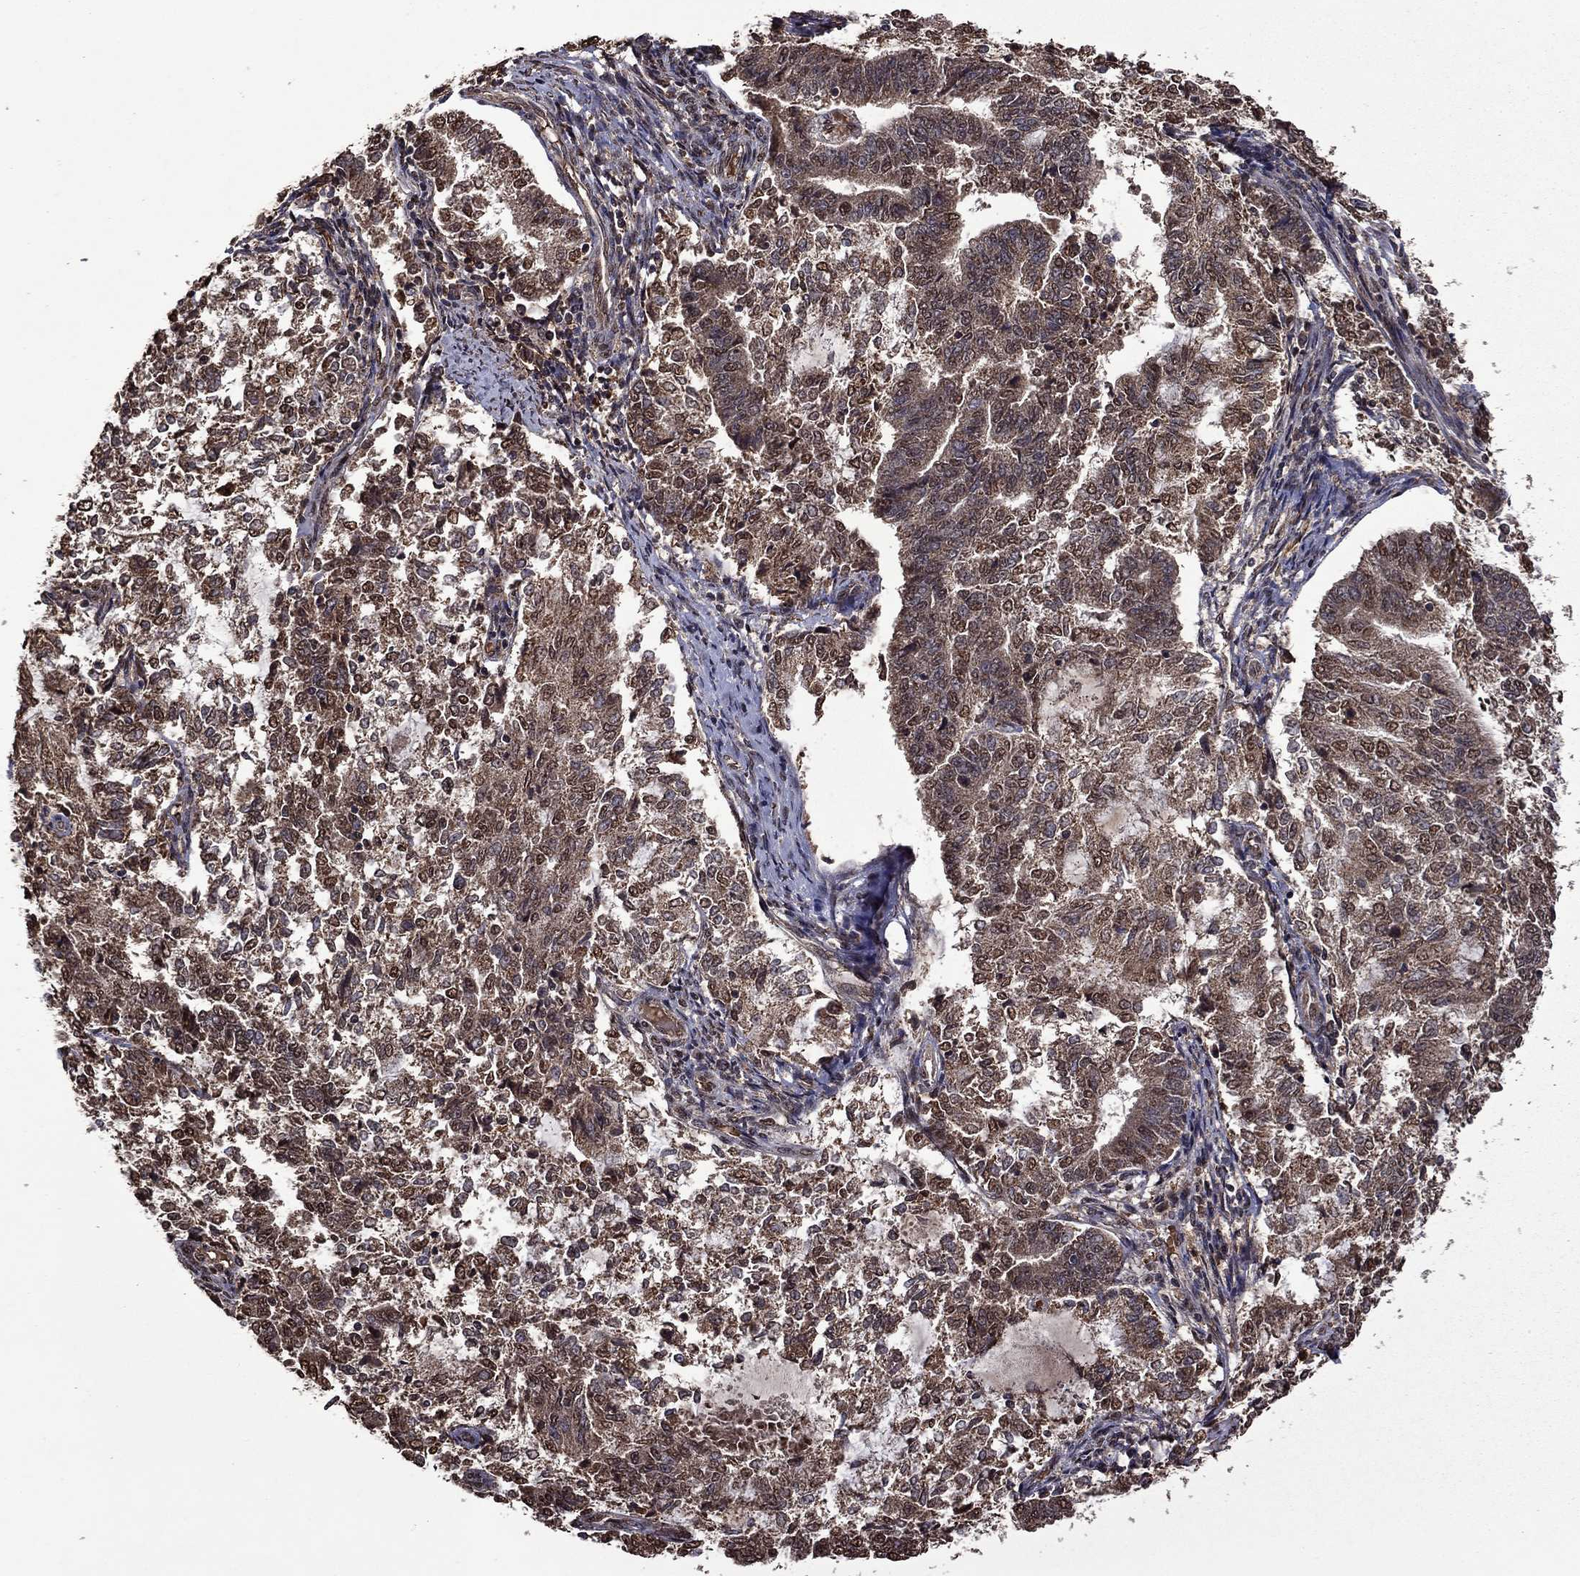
{"staining": {"intensity": "moderate", "quantity": ">75%", "location": "cytoplasmic/membranous,nuclear"}, "tissue": "endometrial cancer", "cell_type": "Tumor cells", "image_type": "cancer", "snomed": [{"axis": "morphology", "description": "Adenocarcinoma, NOS"}, {"axis": "topography", "description": "Endometrium"}], "caption": "Moderate cytoplasmic/membranous and nuclear staining for a protein is present in approximately >75% of tumor cells of endometrial adenocarcinoma using IHC.", "gene": "ITM2B", "patient": {"sex": "female", "age": 65}}